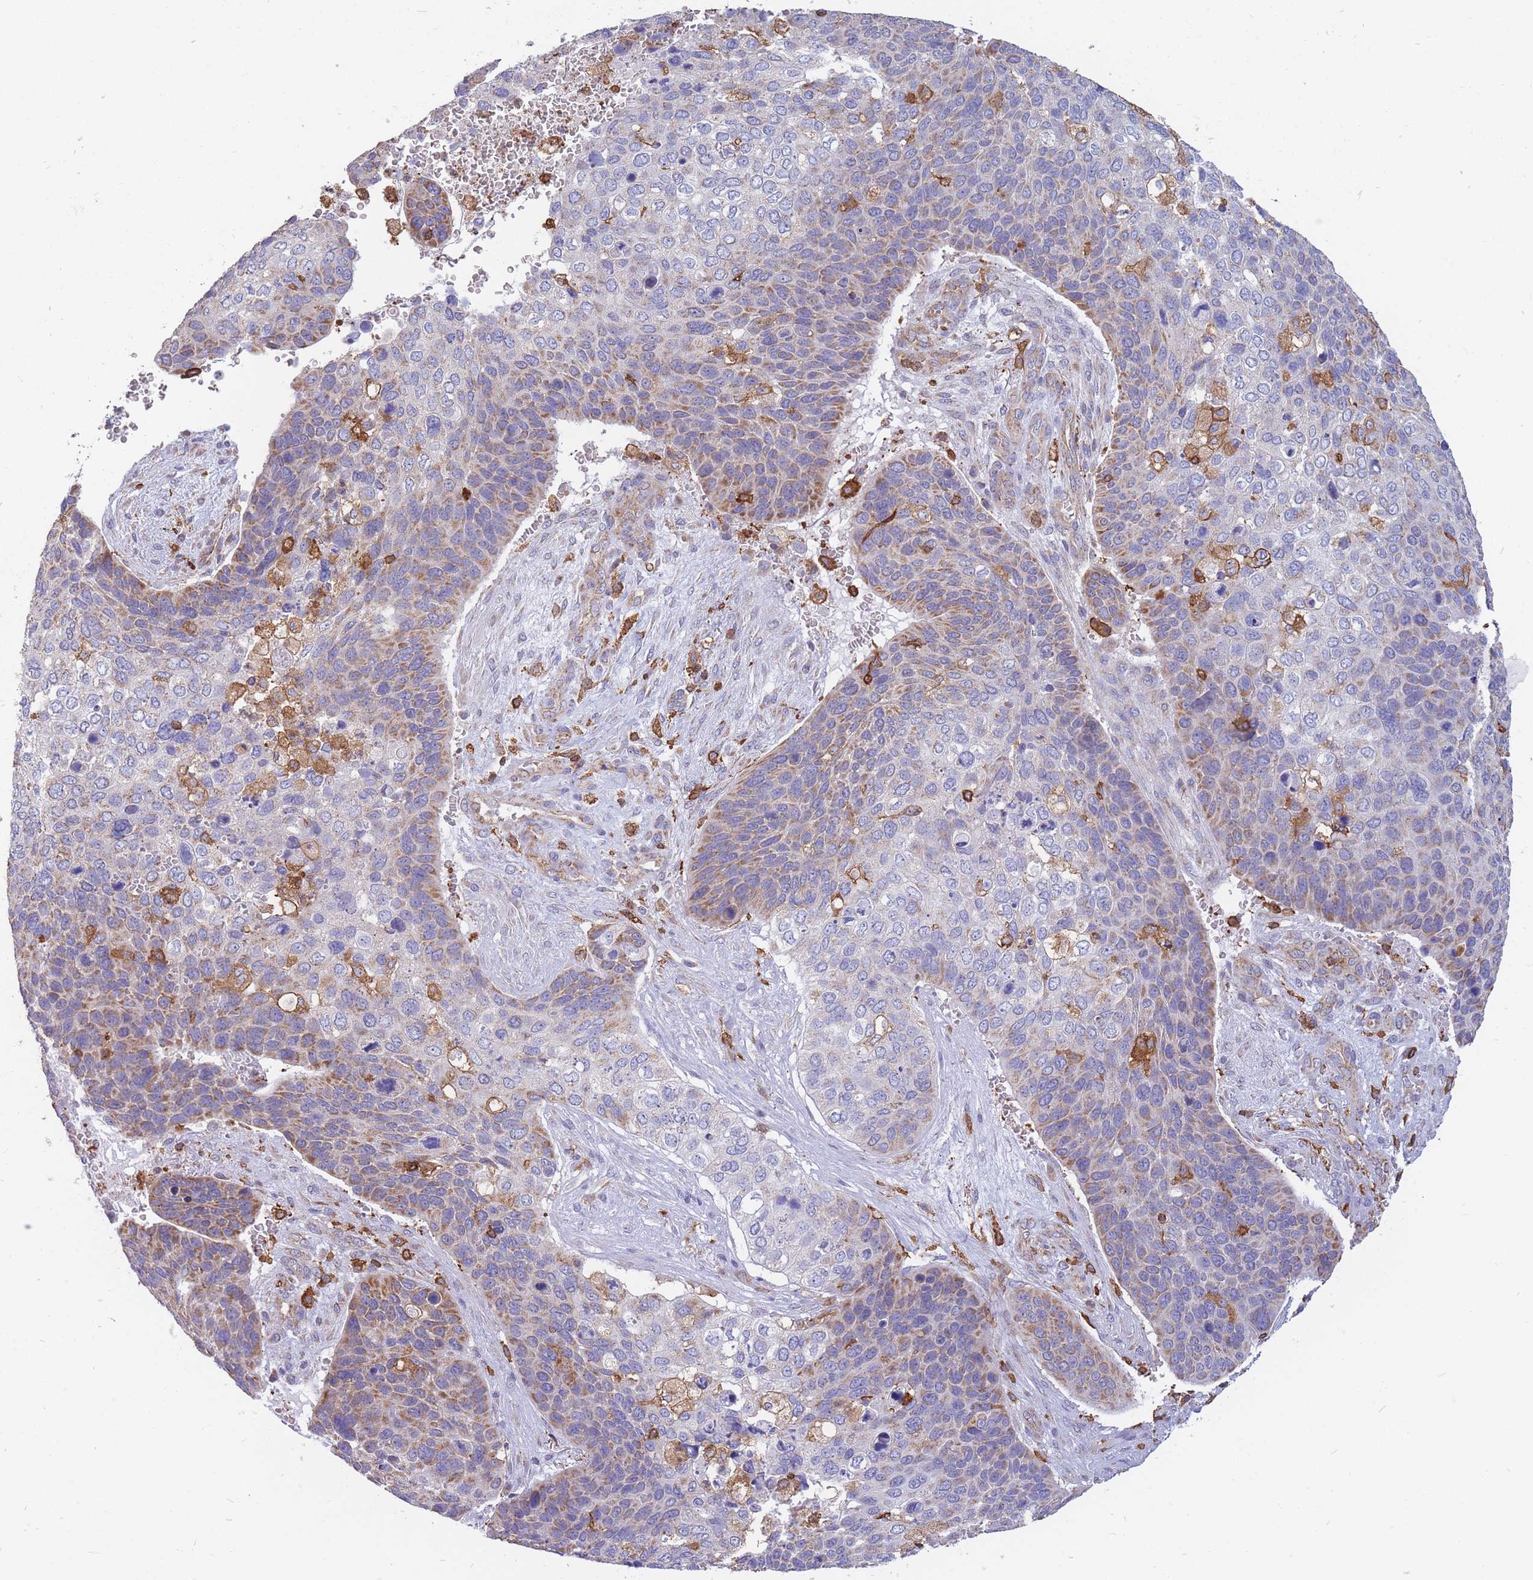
{"staining": {"intensity": "weak", "quantity": "25%-75%", "location": "cytoplasmic/membranous"}, "tissue": "skin cancer", "cell_type": "Tumor cells", "image_type": "cancer", "snomed": [{"axis": "morphology", "description": "Basal cell carcinoma"}, {"axis": "topography", "description": "Skin"}], "caption": "DAB (3,3'-diaminobenzidine) immunohistochemical staining of basal cell carcinoma (skin) exhibits weak cytoplasmic/membranous protein expression in about 25%-75% of tumor cells. (DAB (3,3'-diaminobenzidine) IHC with brightfield microscopy, high magnification).", "gene": "MRPL54", "patient": {"sex": "female", "age": 74}}